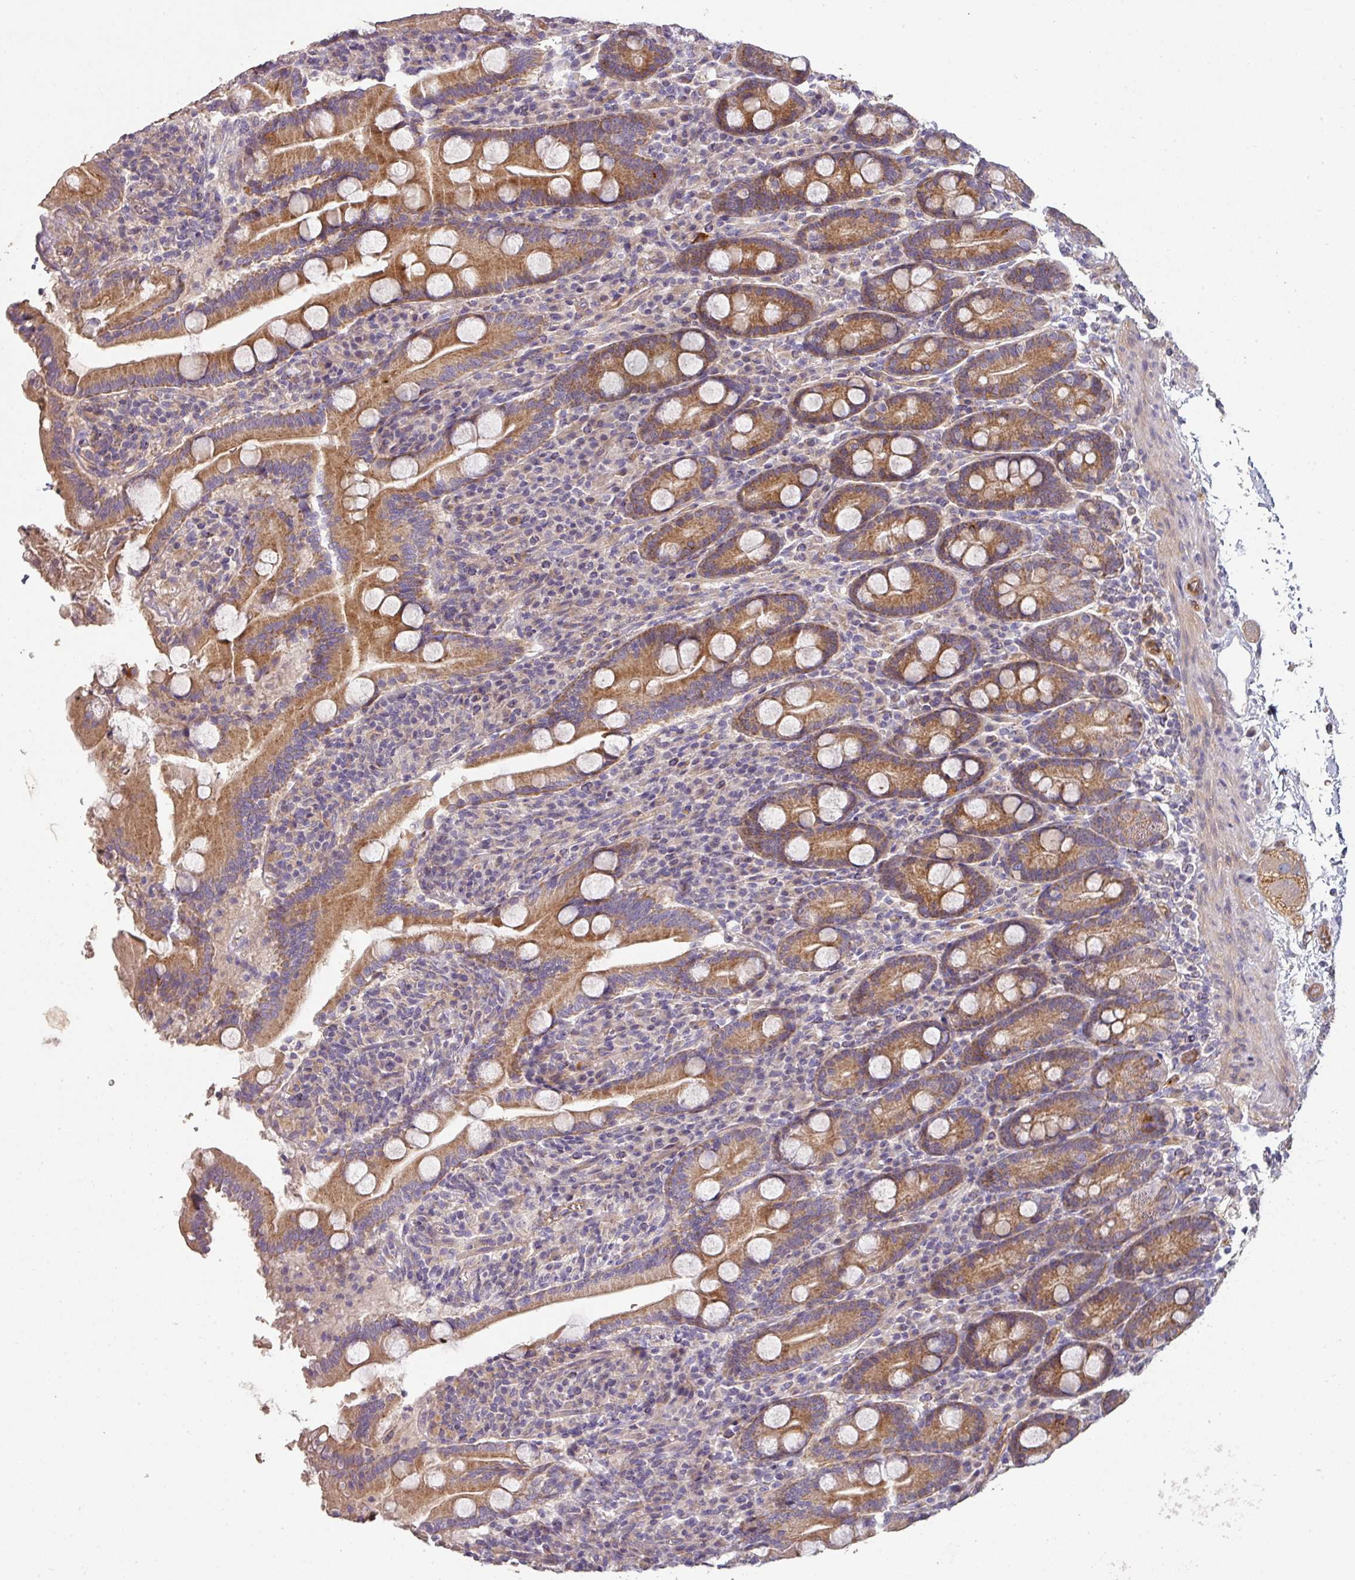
{"staining": {"intensity": "moderate", "quantity": ">75%", "location": "cytoplasmic/membranous"}, "tissue": "duodenum", "cell_type": "Glandular cells", "image_type": "normal", "snomed": [{"axis": "morphology", "description": "Normal tissue, NOS"}, {"axis": "topography", "description": "Duodenum"}], "caption": "DAB (3,3'-diaminobenzidine) immunohistochemical staining of unremarkable human duodenum shows moderate cytoplasmic/membranous protein positivity in about >75% of glandular cells. Ihc stains the protein in brown and the nuclei are stained blue.", "gene": "PCDH1", "patient": {"sex": "male", "age": 35}}